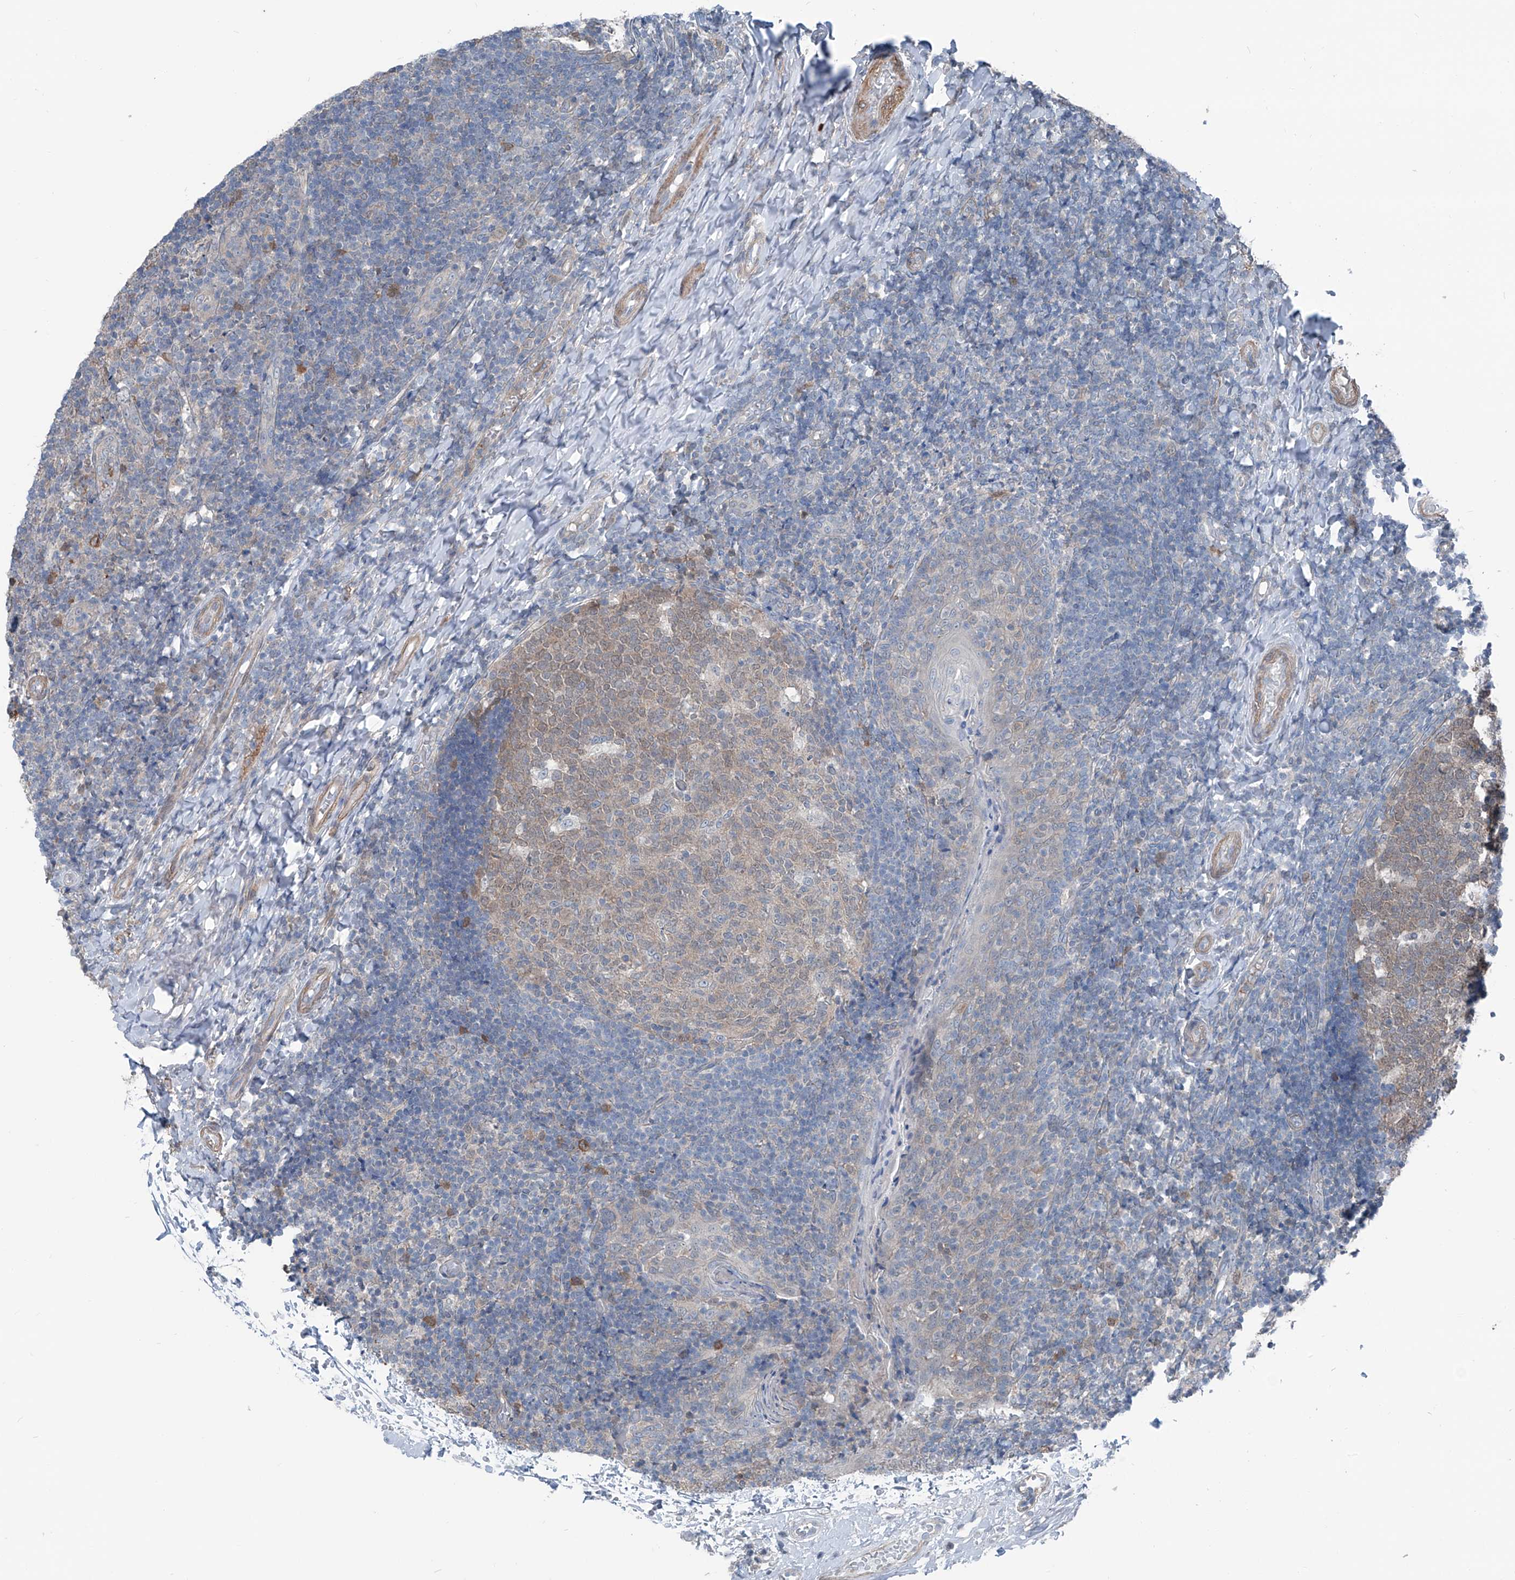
{"staining": {"intensity": "weak", "quantity": "25%-75%", "location": "cytoplasmic/membranous"}, "tissue": "tonsil", "cell_type": "Germinal center cells", "image_type": "normal", "snomed": [{"axis": "morphology", "description": "Normal tissue, NOS"}, {"axis": "topography", "description": "Tonsil"}], "caption": "Immunohistochemistry staining of unremarkable tonsil, which displays low levels of weak cytoplasmic/membranous staining in about 25%-75% of germinal center cells indicating weak cytoplasmic/membranous protein expression. The staining was performed using DAB (brown) for protein detection and nuclei were counterstained in hematoxylin (blue).", "gene": "HSPB11", "patient": {"sex": "female", "age": 19}}